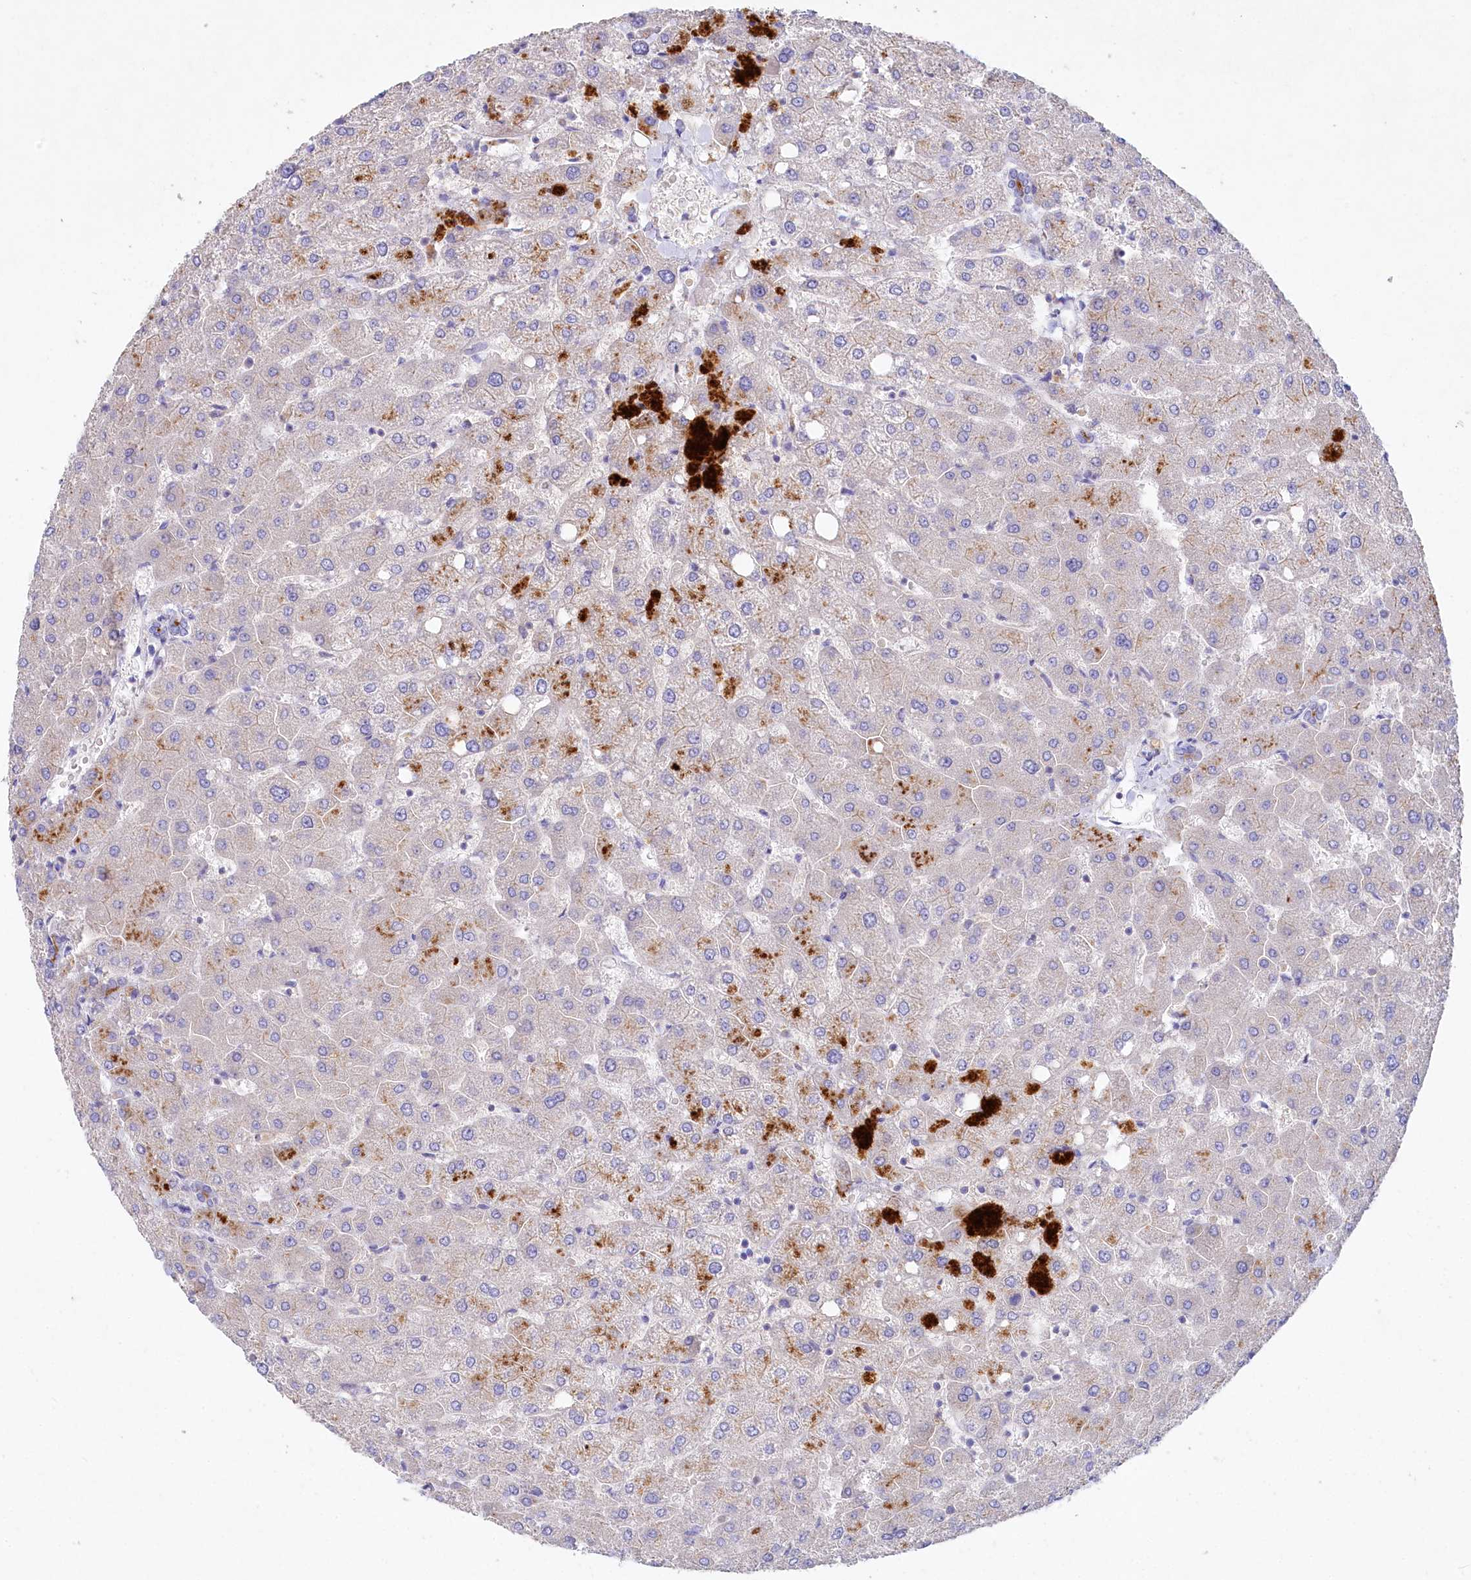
{"staining": {"intensity": "negative", "quantity": "none", "location": "none"}, "tissue": "liver", "cell_type": "Cholangiocytes", "image_type": "normal", "snomed": [{"axis": "morphology", "description": "Normal tissue, NOS"}, {"axis": "topography", "description": "Liver"}], "caption": "Immunohistochemical staining of normal human liver exhibits no significant expression in cholangiocytes.", "gene": "VPS26B", "patient": {"sex": "female", "age": 54}}